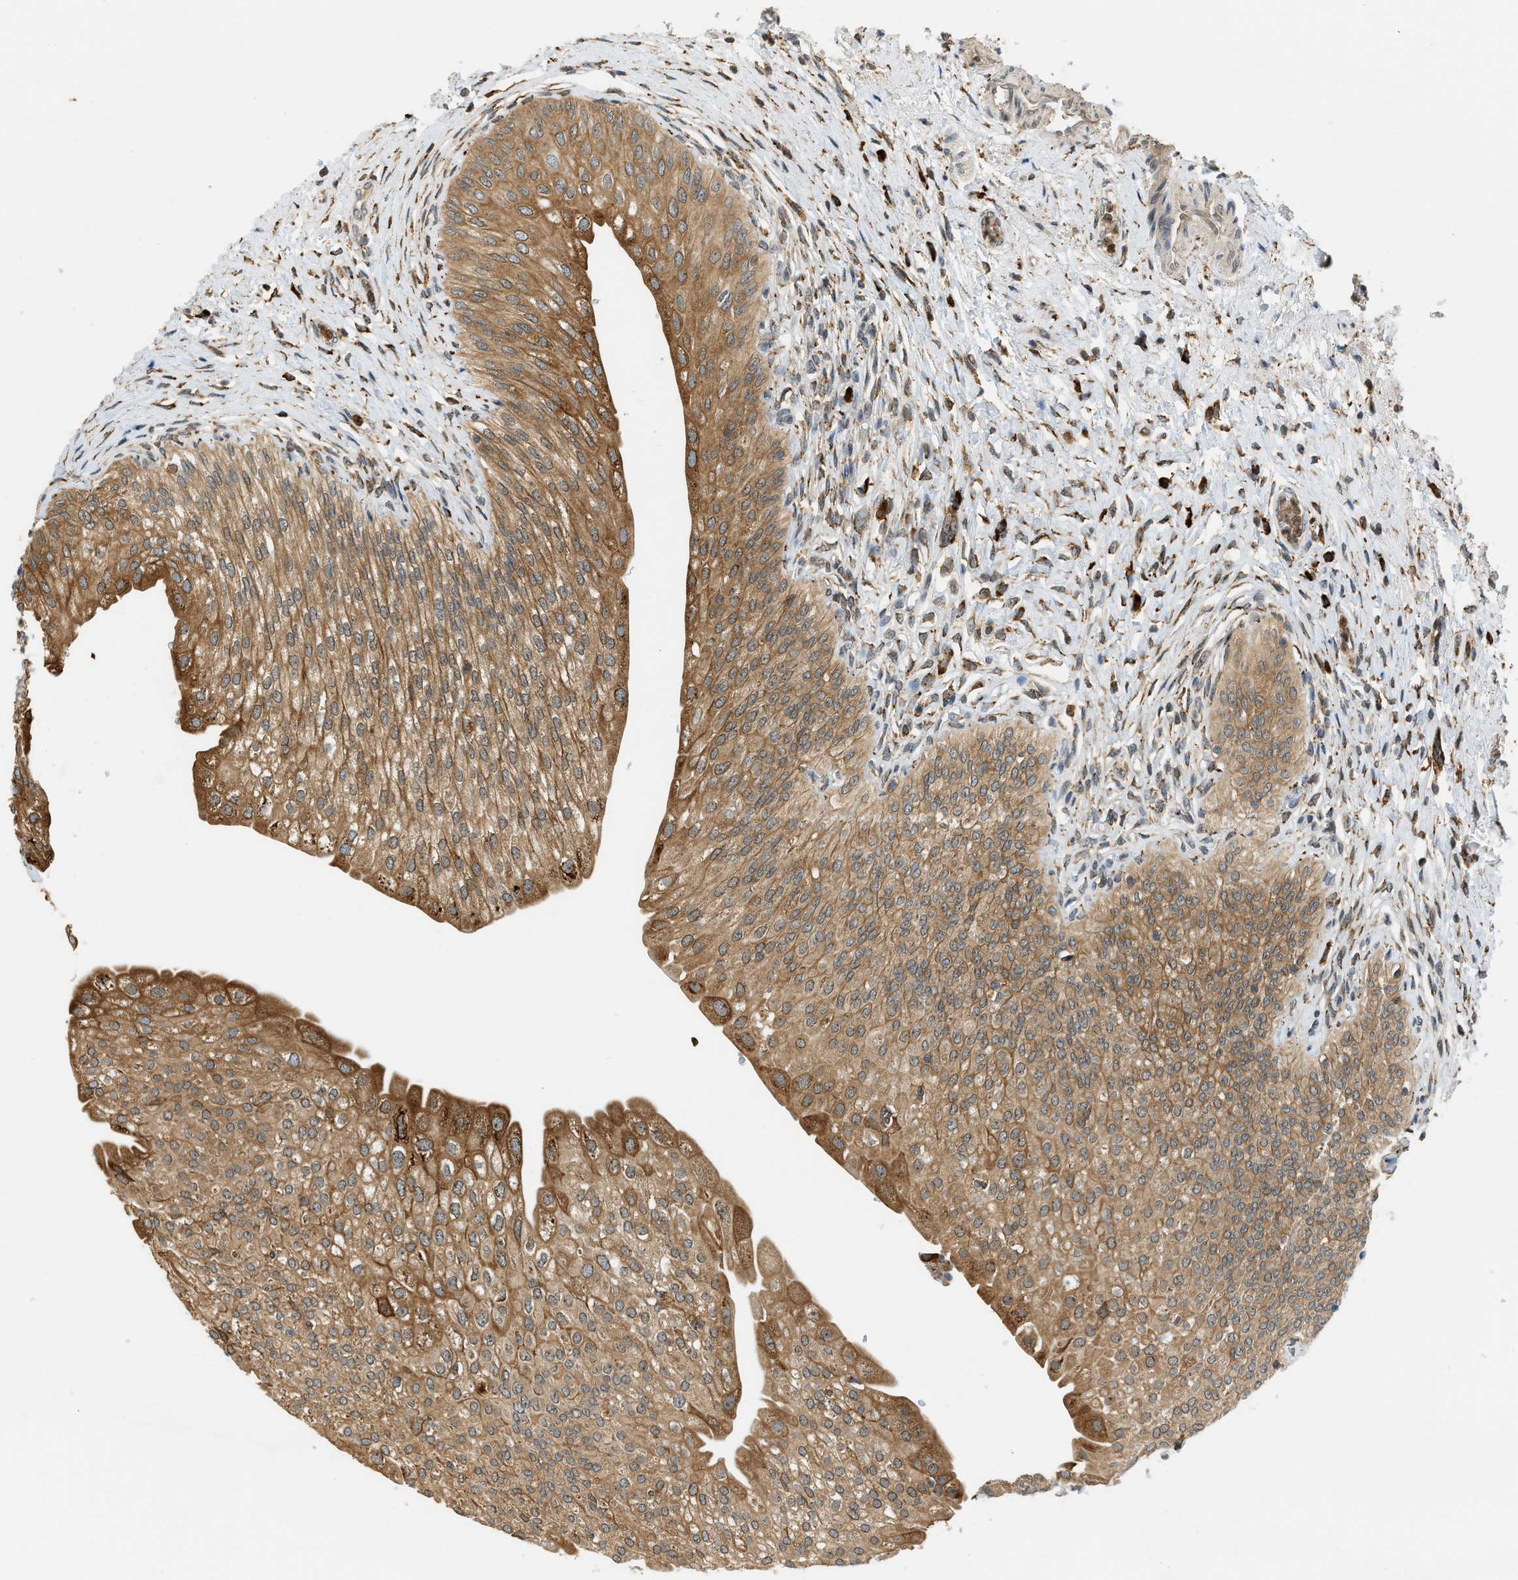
{"staining": {"intensity": "moderate", "quantity": ">75%", "location": "cytoplasmic/membranous"}, "tissue": "urinary bladder", "cell_type": "Urothelial cells", "image_type": "normal", "snomed": [{"axis": "morphology", "description": "Normal tissue, NOS"}, {"axis": "topography", "description": "Urinary bladder"}], "caption": "This is a photomicrograph of immunohistochemistry (IHC) staining of benign urinary bladder, which shows moderate positivity in the cytoplasmic/membranous of urothelial cells.", "gene": "SEMA4D", "patient": {"sex": "male", "age": 46}}